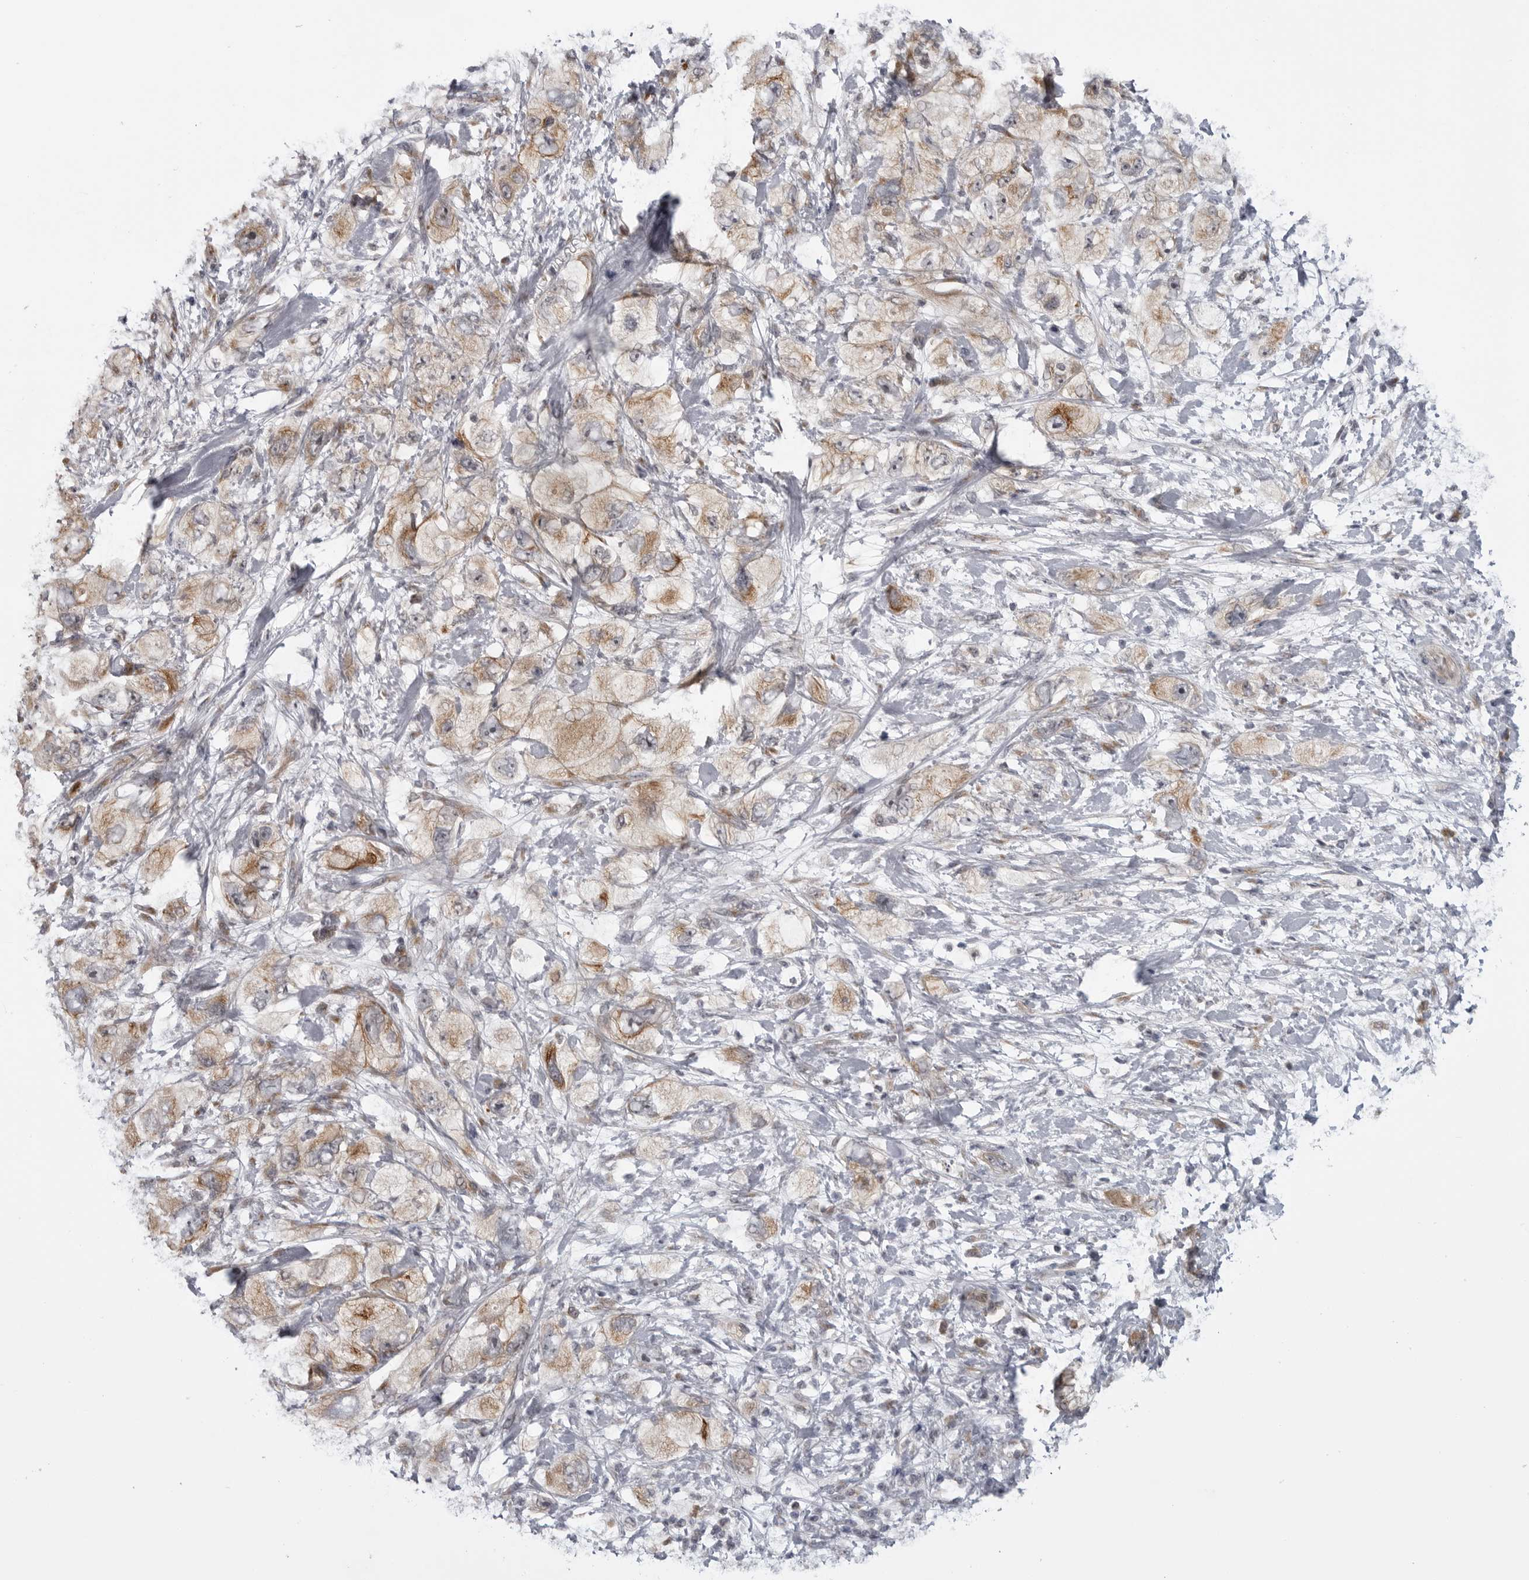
{"staining": {"intensity": "weak", "quantity": ">75%", "location": "cytoplasmic/membranous"}, "tissue": "pancreatic cancer", "cell_type": "Tumor cells", "image_type": "cancer", "snomed": [{"axis": "morphology", "description": "Adenocarcinoma, NOS"}, {"axis": "topography", "description": "Pancreas"}], "caption": "Immunohistochemistry (IHC) of pancreatic cancer exhibits low levels of weak cytoplasmic/membranous positivity in about >75% of tumor cells.", "gene": "LRRC45", "patient": {"sex": "female", "age": 73}}